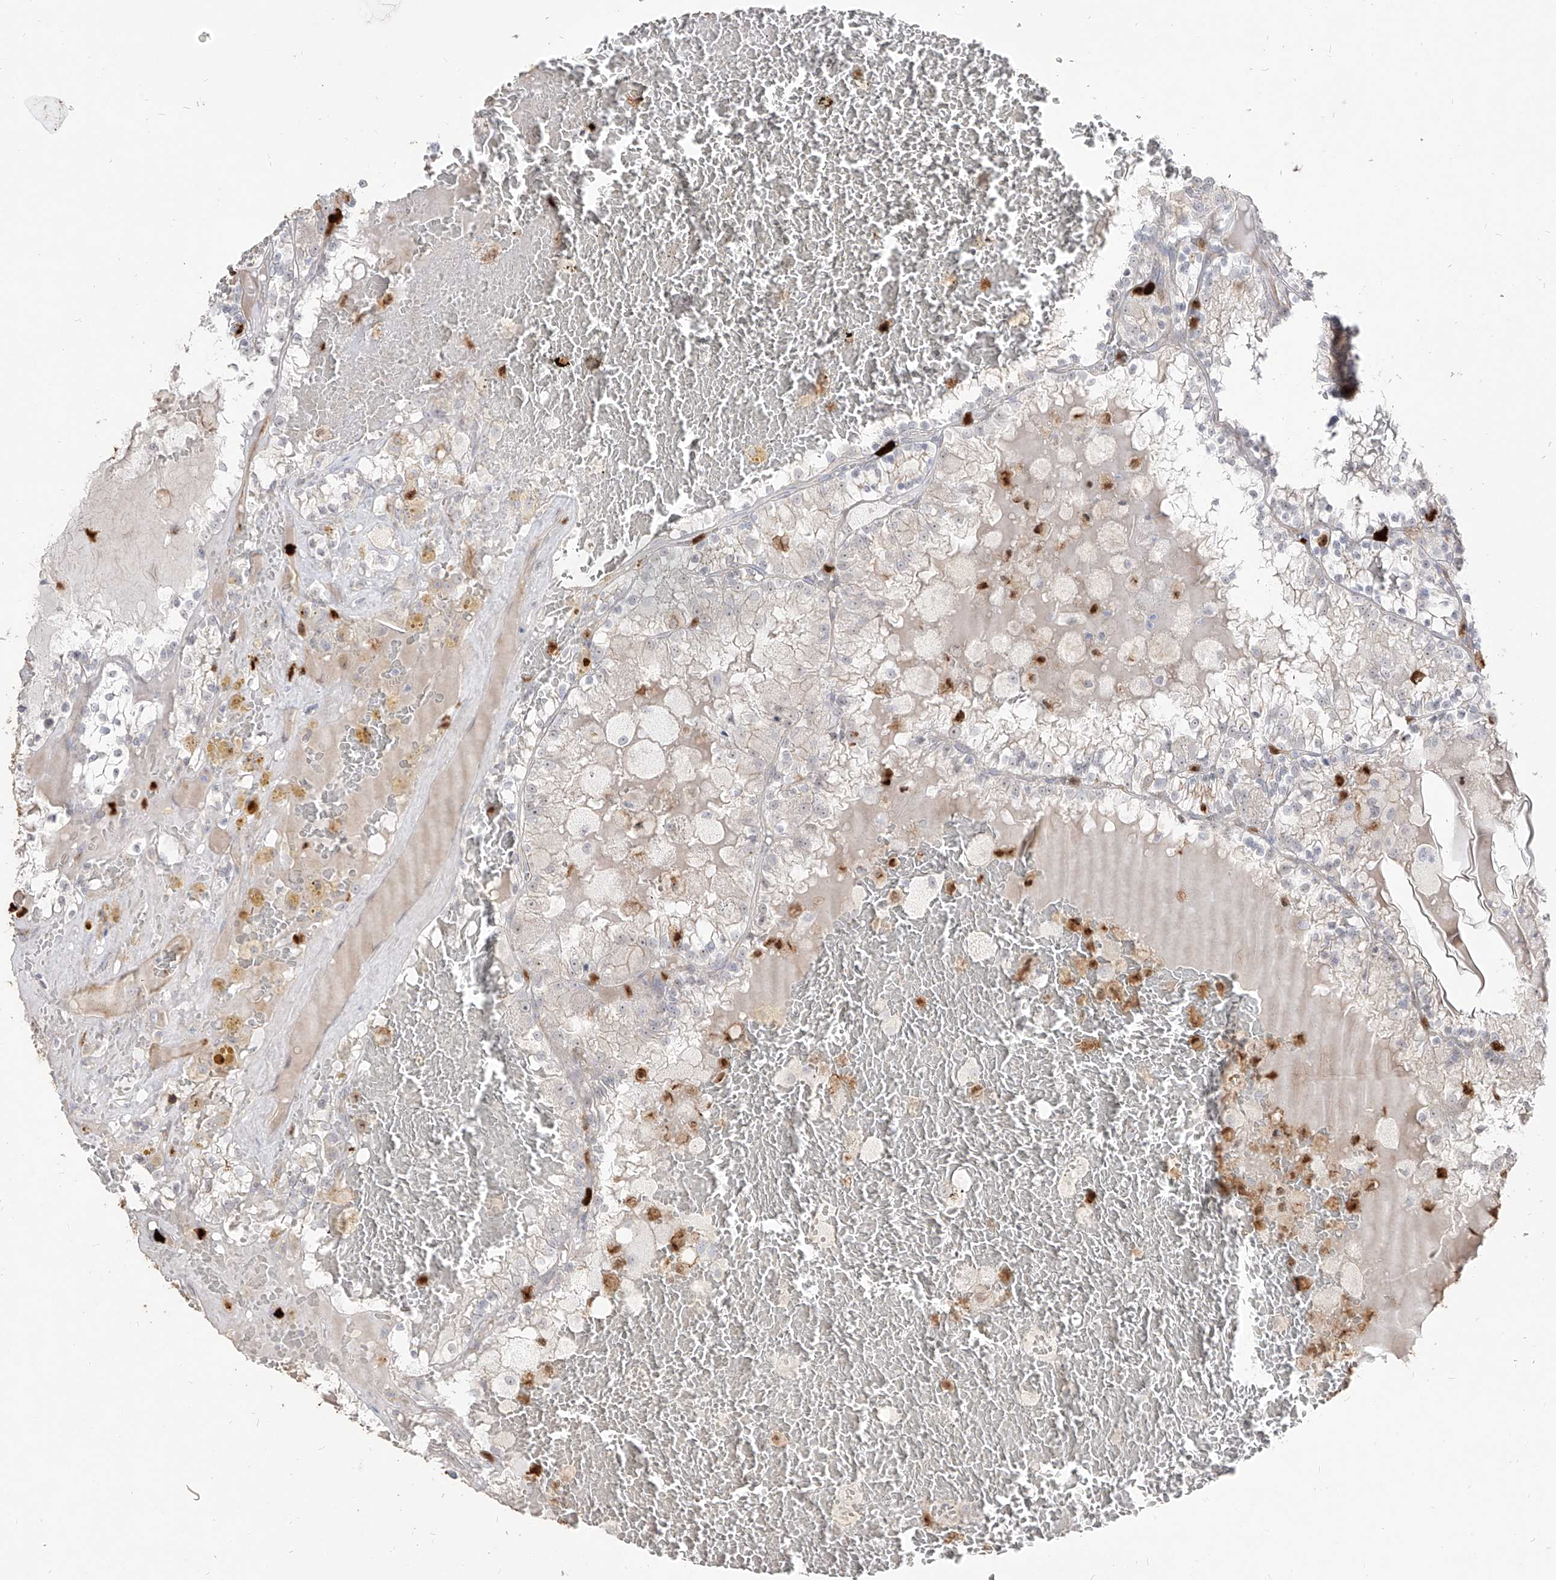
{"staining": {"intensity": "negative", "quantity": "none", "location": "none"}, "tissue": "renal cancer", "cell_type": "Tumor cells", "image_type": "cancer", "snomed": [{"axis": "morphology", "description": "Adenocarcinoma, NOS"}, {"axis": "topography", "description": "Kidney"}], "caption": "Immunohistochemistry photomicrograph of human renal cancer stained for a protein (brown), which reveals no positivity in tumor cells.", "gene": "ZNF227", "patient": {"sex": "female", "age": 56}}